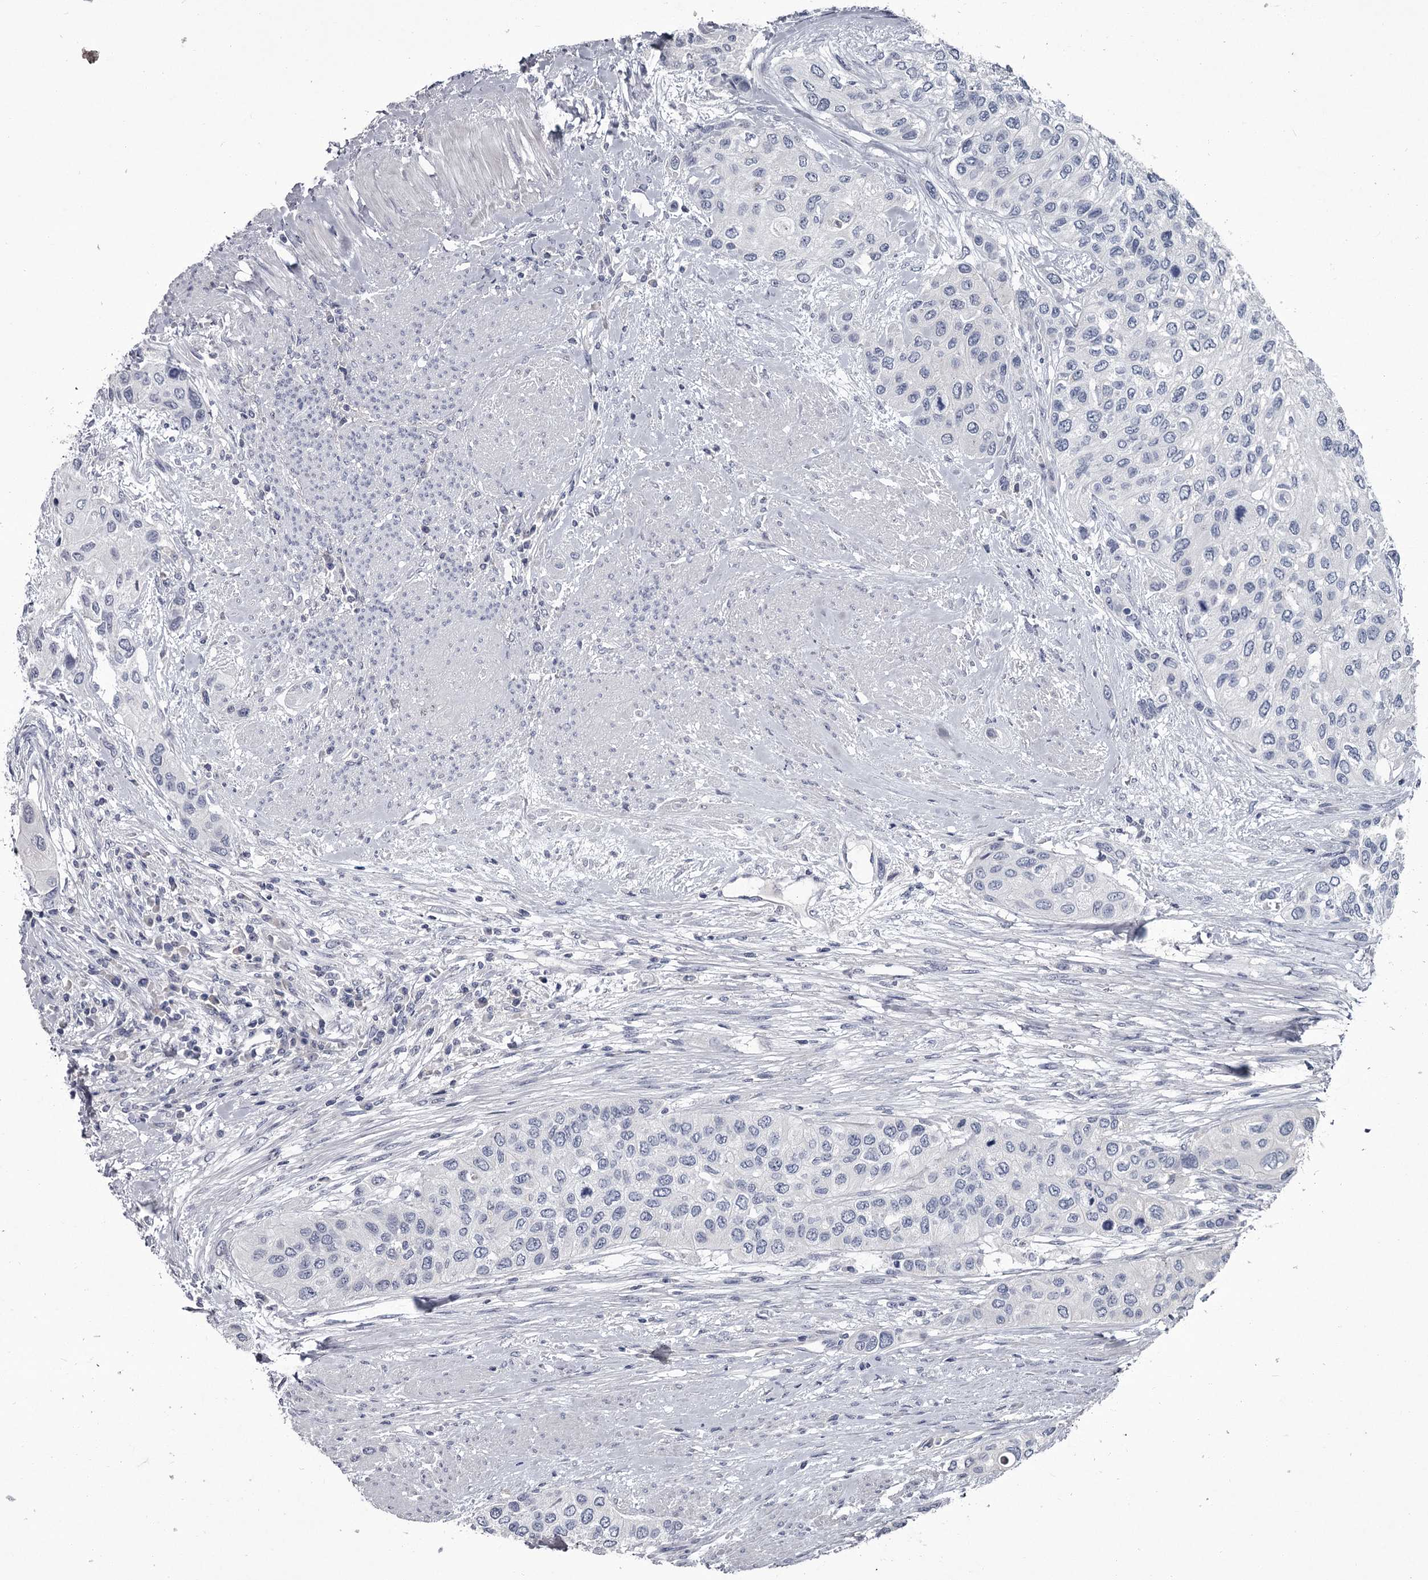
{"staining": {"intensity": "negative", "quantity": "none", "location": "none"}, "tissue": "urothelial cancer", "cell_type": "Tumor cells", "image_type": "cancer", "snomed": [{"axis": "morphology", "description": "Normal tissue, NOS"}, {"axis": "morphology", "description": "Urothelial carcinoma, High grade"}, {"axis": "topography", "description": "Vascular tissue"}, {"axis": "topography", "description": "Urinary bladder"}], "caption": "Immunohistochemistry (IHC) photomicrograph of human urothelial cancer stained for a protein (brown), which reveals no positivity in tumor cells. (DAB (3,3'-diaminobenzidine) IHC with hematoxylin counter stain).", "gene": "DAO", "patient": {"sex": "female", "age": 56}}